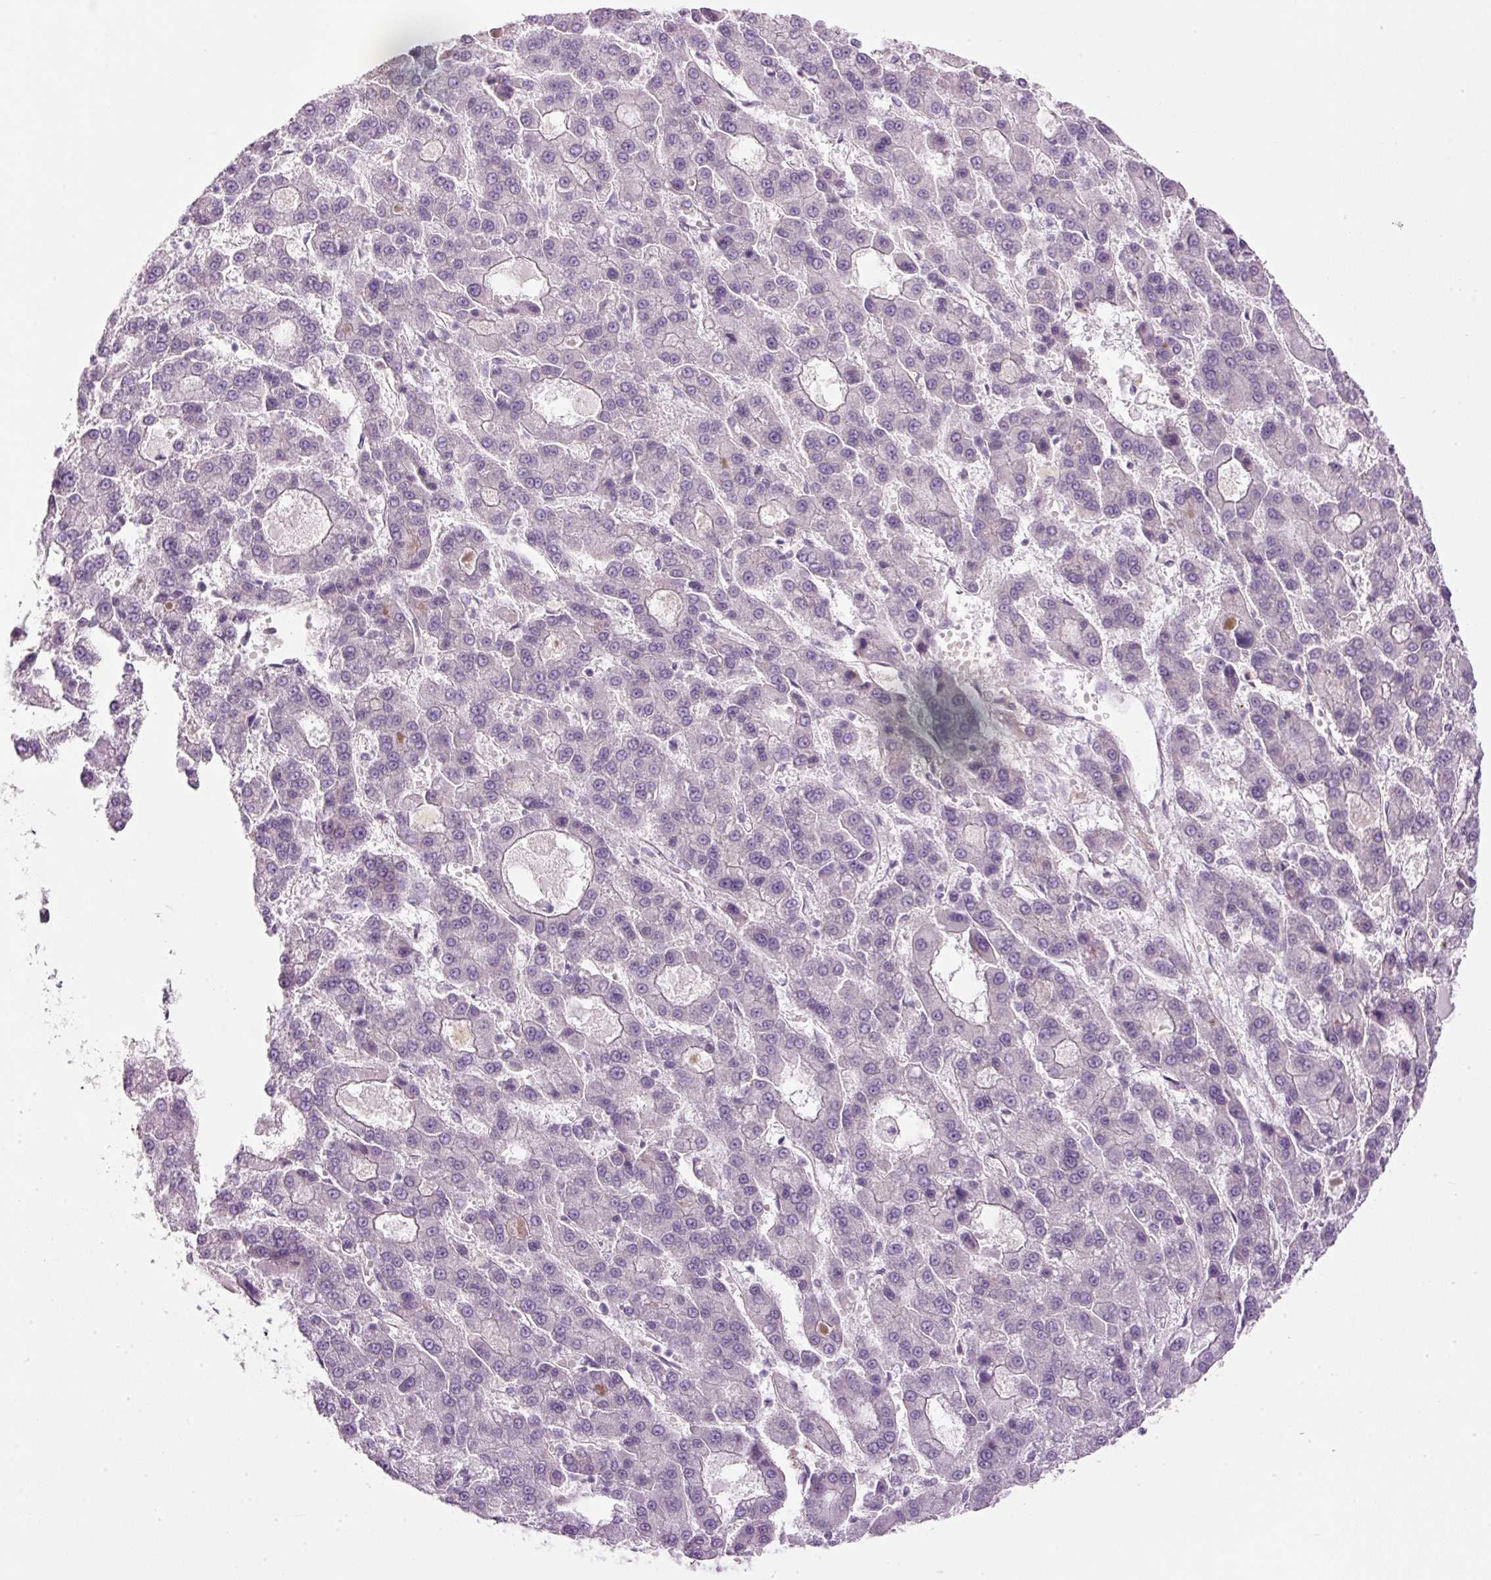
{"staining": {"intensity": "negative", "quantity": "none", "location": "none"}, "tissue": "liver cancer", "cell_type": "Tumor cells", "image_type": "cancer", "snomed": [{"axis": "morphology", "description": "Carcinoma, Hepatocellular, NOS"}, {"axis": "topography", "description": "Liver"}], "caption": "High magnification brightfield microscopy of liver hepatocellular carcinoma stained with DAB (brown) and counterstained with hematoxylin (blue): tumor cells show no significant staining.", "gene": "MZT2B", "patient": {"sex": "male", "age": 70}}